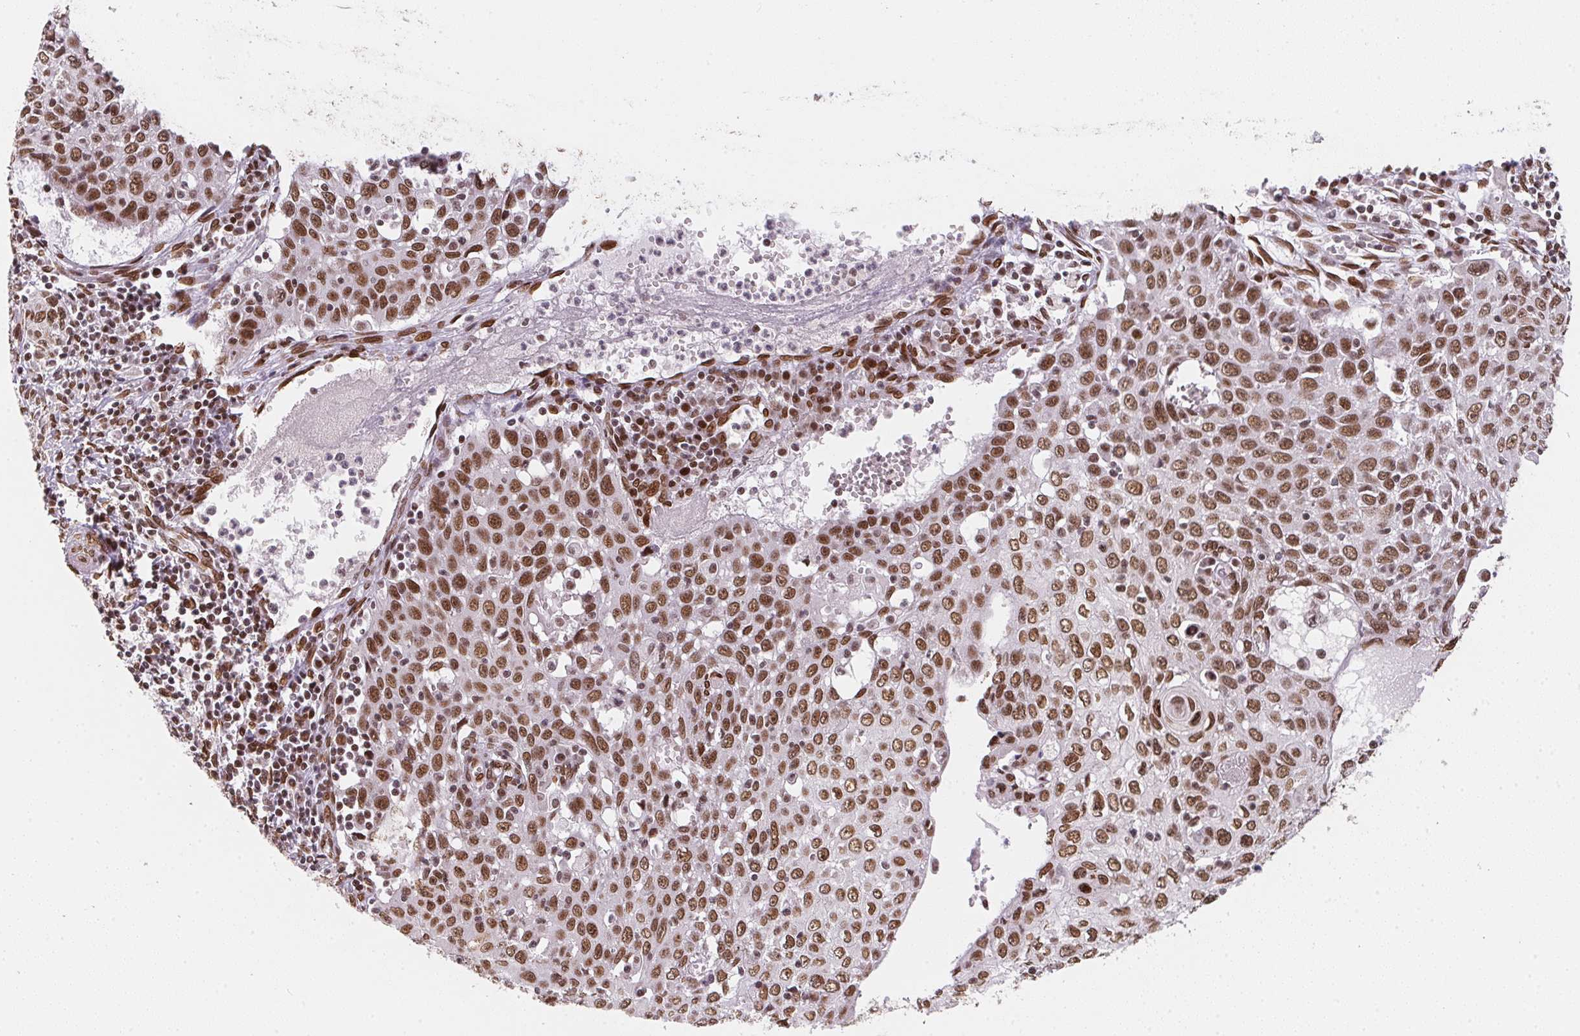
{"staining": {"intensity": "moderate", "quantity": ">75%", "location": "cytoplasmic/membranous,nuclear"}, "tissue": "cervical cancer", "cell_type": "Tumor cells", "image_type": "cancer", "snomed": [{"axis": "morphology", "description": "Squamous cell carcinoma, NOS"}, {"axis": "topography", "description": "Cervix"}], "caption": "Cervical squamous cell carcinoma stained with a protein marker reveals moderate staining in tumor cells.", "gene": "SAP30BP", "patient": {"sex": "female", "age": 38}}